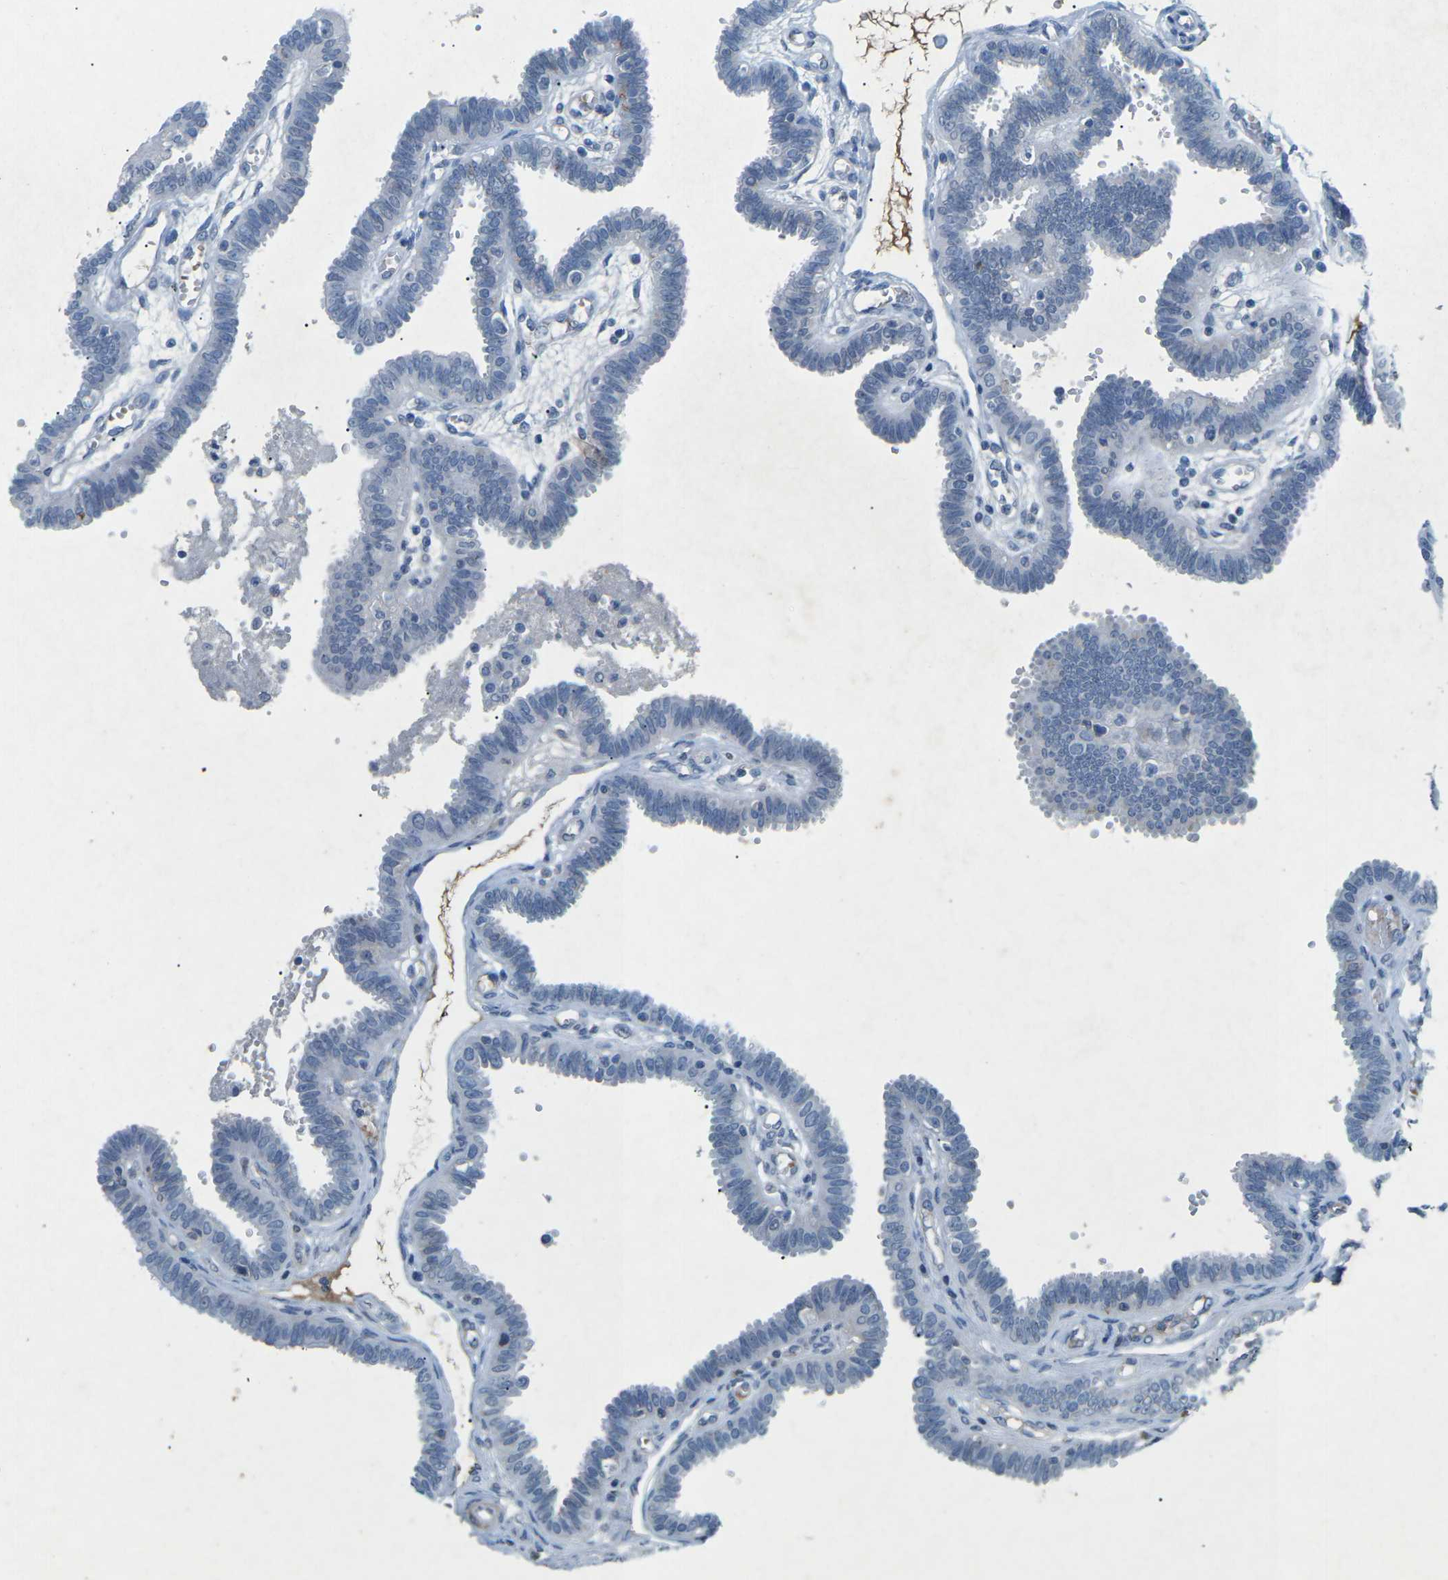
{"staining": {"intensity": "negative", "quantity": "none", "location": "none"}, "tissue": "fallopian tube", "cell_type": "Glandular cells", "image_type": "normal", "snomed": [{"axis": "morphology", "description": "Normal tissue, NOS"}, {"axis": "topography", "description": "Fallopian tube"}], "caption": "This is a micrograph of immunohistochemistry staining of benign fallopian tube, which shows no staining in glandular cells. (Stains: DAB (3,3'-diaminobenzidine) immunohistochemistry (IHC) with hematoxylin counter stain, Microscopy: brightfield microscopy at high magnification).", "gene": "A1BG", "patient": {"sex": "female", "age": 32}}